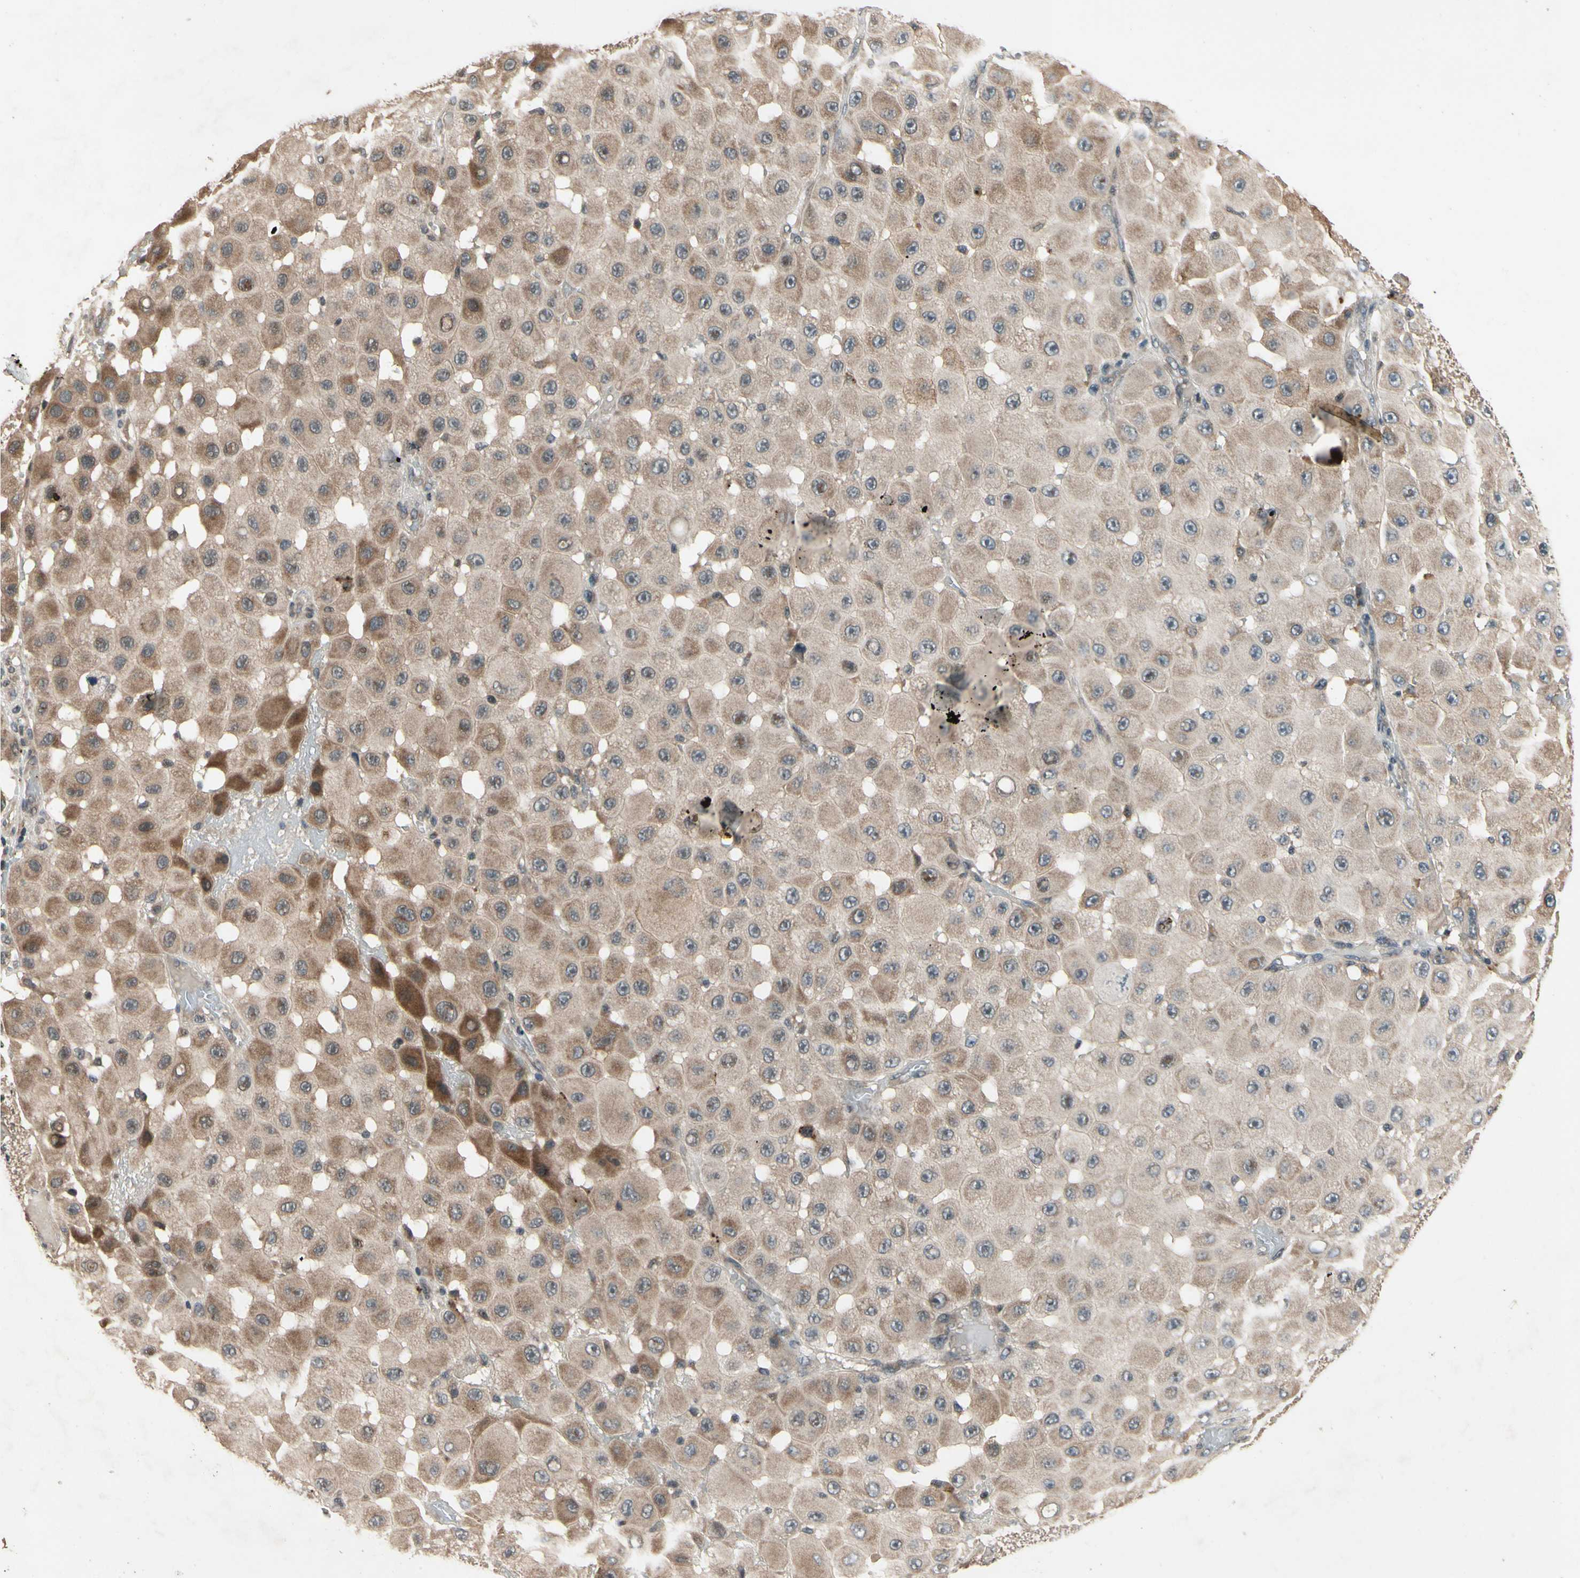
{"staining": {"intensity": "moderate", "quantity": ">75%", "location": "cytoplasmic/membranous"}, "tissue": "melanoma", "cell_type": "Tumor cells", "image_type": "cancer", "snomed": [{"axis": "morphology", "description": "Malignant melanoma, NOS"}, {"axis": "topography", "description": "Skin"}], "caption": "An IHC photomicrograph of tumor tissue is shown. Protein staining in brown highlights moderate cytoplasmic/membranous positivity in malignant melanoma within tumor cells. Nuclei are stained in blue.", "gene": "DPY19L3", "patient": {"sex": "female", "age": 81}}